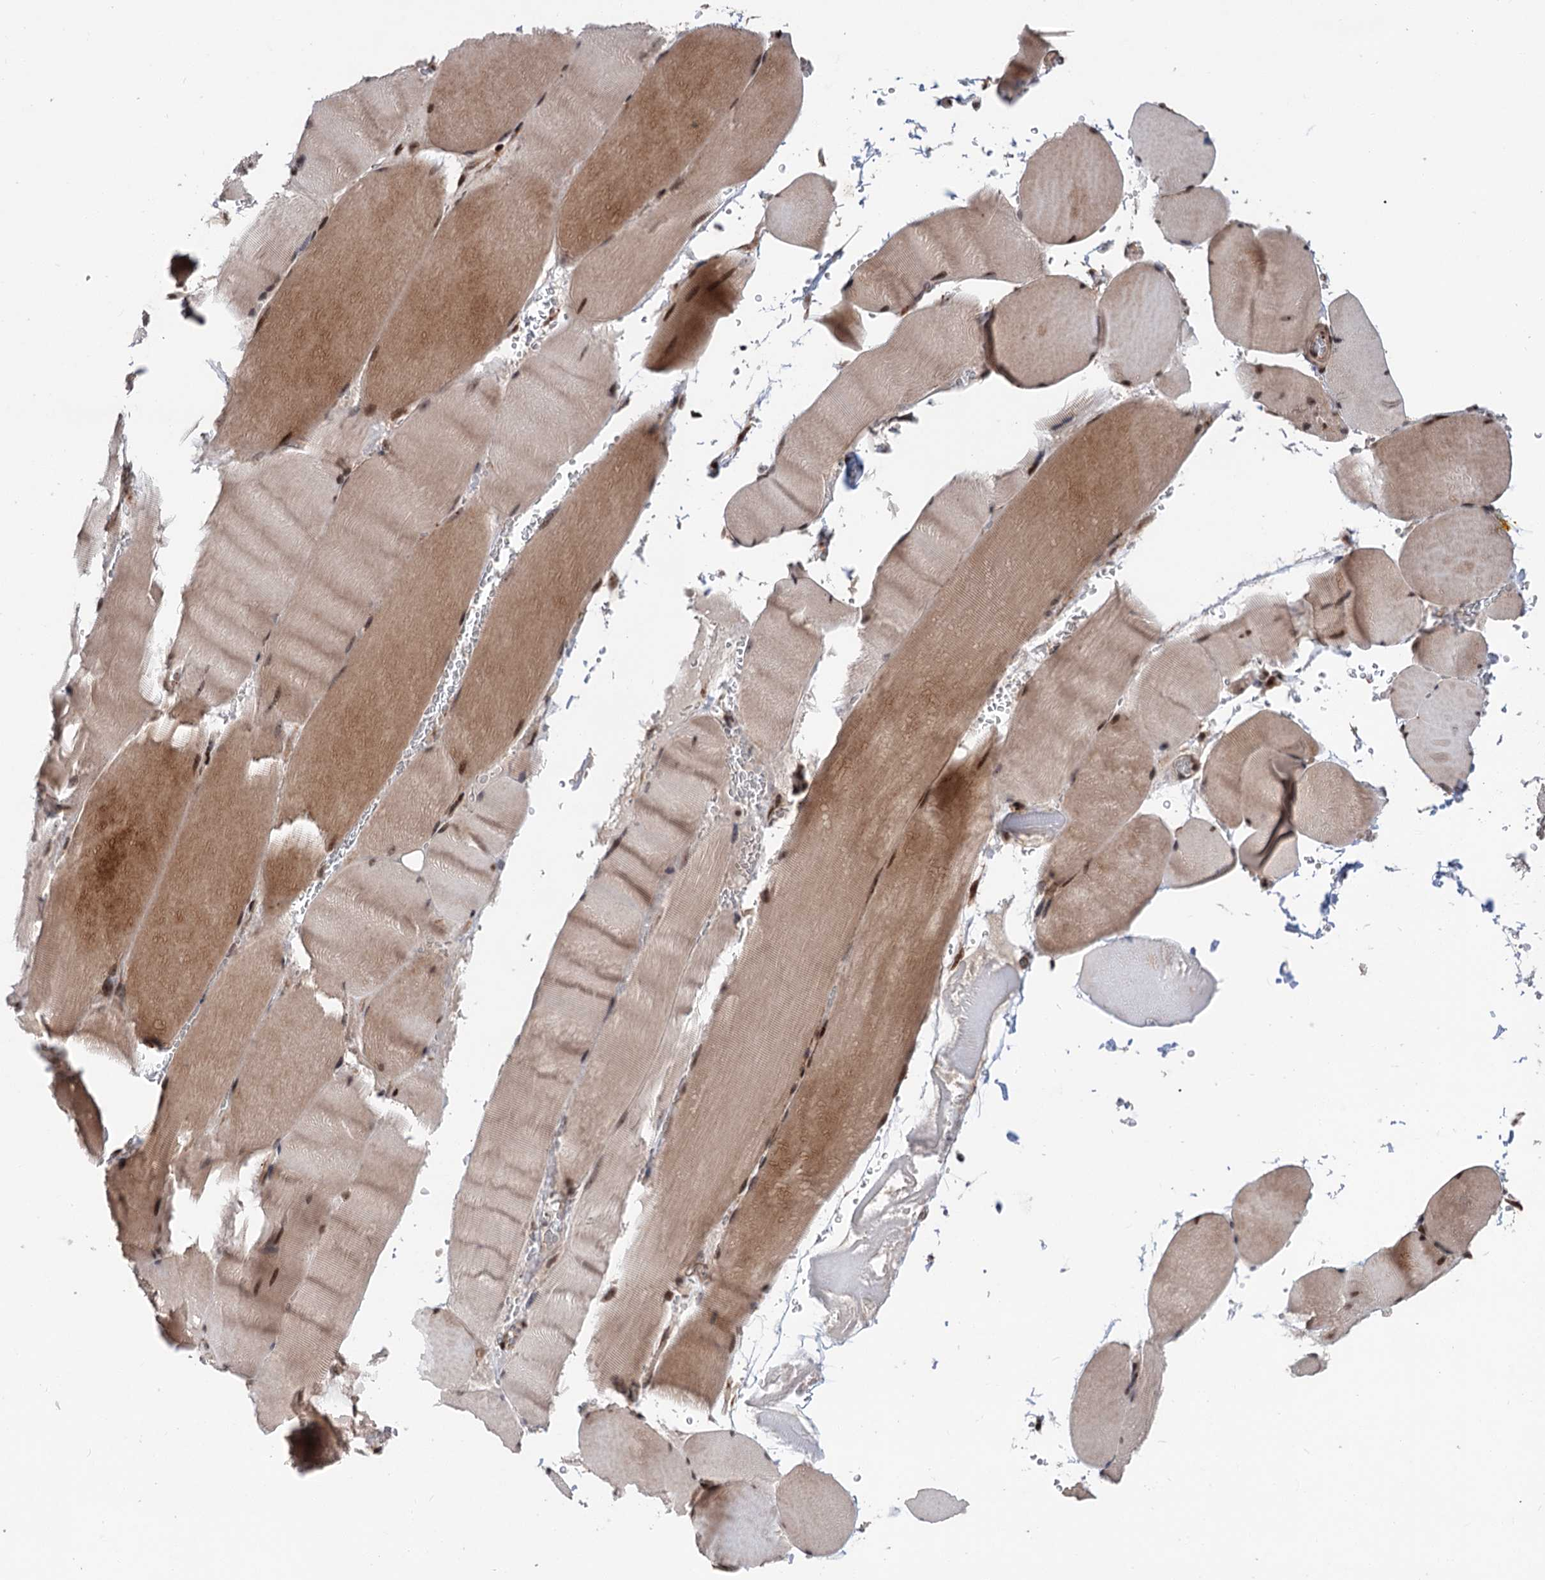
{"staining": {"intensity": "moderate", "quantity": "25%-75%", "location": "cytoplasmic/membranous,nuclear"}, "tissue": "skeletal muscle", "cell_type": "Myocytes", "image_type": "normal", "snomed": [{"axis": "morphology", "description": "Normal tissue, NOS"}, {"axis": "topography", "description": "Skeletal muscle"}, {"axis": "topography", "description": "Head-Neck"}], "caption": "Protein staining shows moderate cytoplasmic/membranous,nuclear positivity in about 25%-75% of myocytes in normal skeletal muscle.", "gene": "MAML1", "patient": {"sex": "male", "age": 66}}